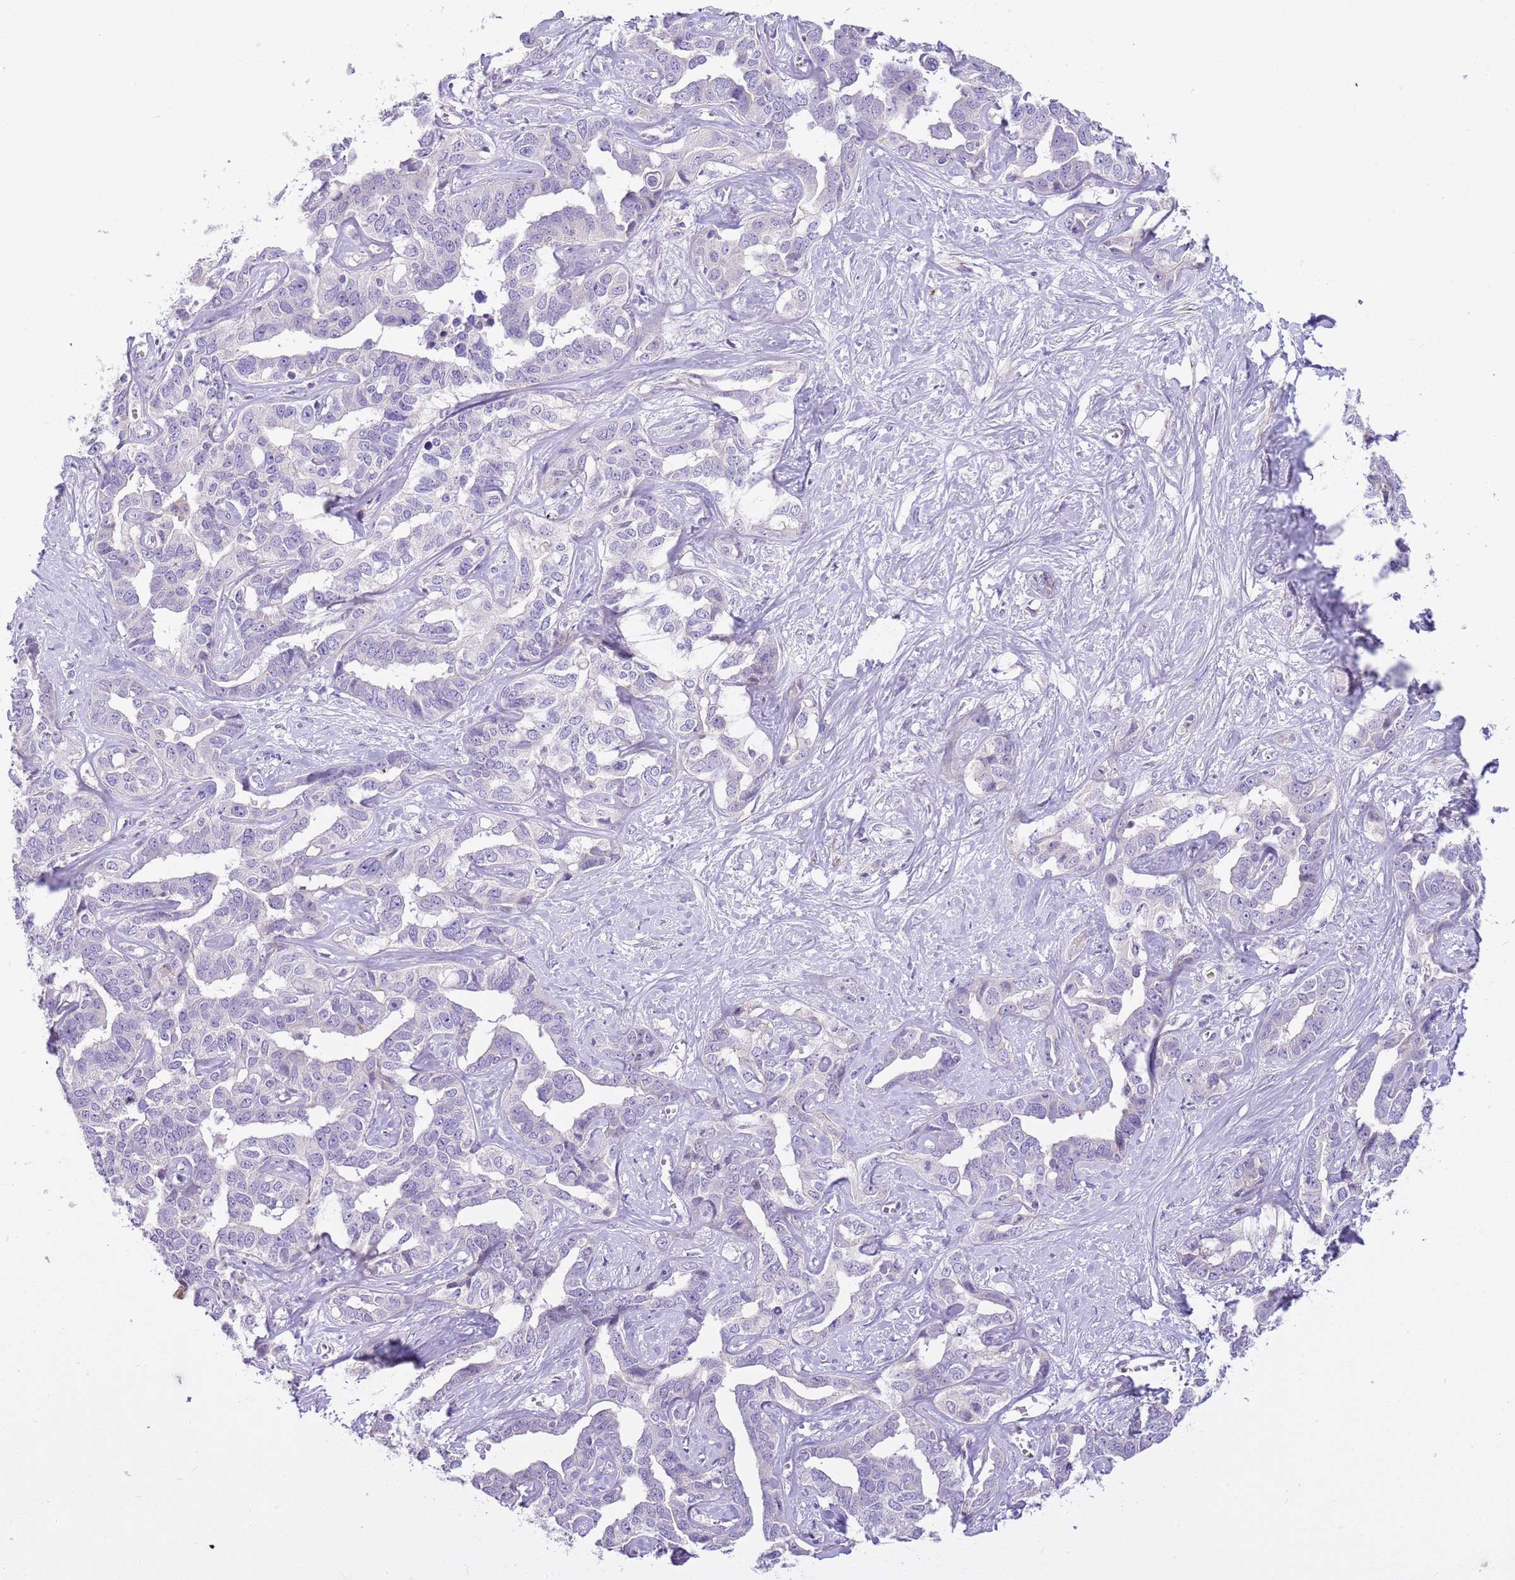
{"staining": {"intensity": "negative", "quantity": "none", "location": "none"}, "tissue": "liver cancer", "cell_type": "Tumor cells", "image_type": "cancer", "snomed": [{"axis": "morphology", "description": "Cholangiocarcinoma"}, {"axis": "topography", "description": "Liver"}], "caption": "Liver cholangiocarcinoma was stained to show a protein in brown. There is no significant staining in tumor cells.", "gene": "CFAP73", "patient": {"sex": "male", "age": 59}}